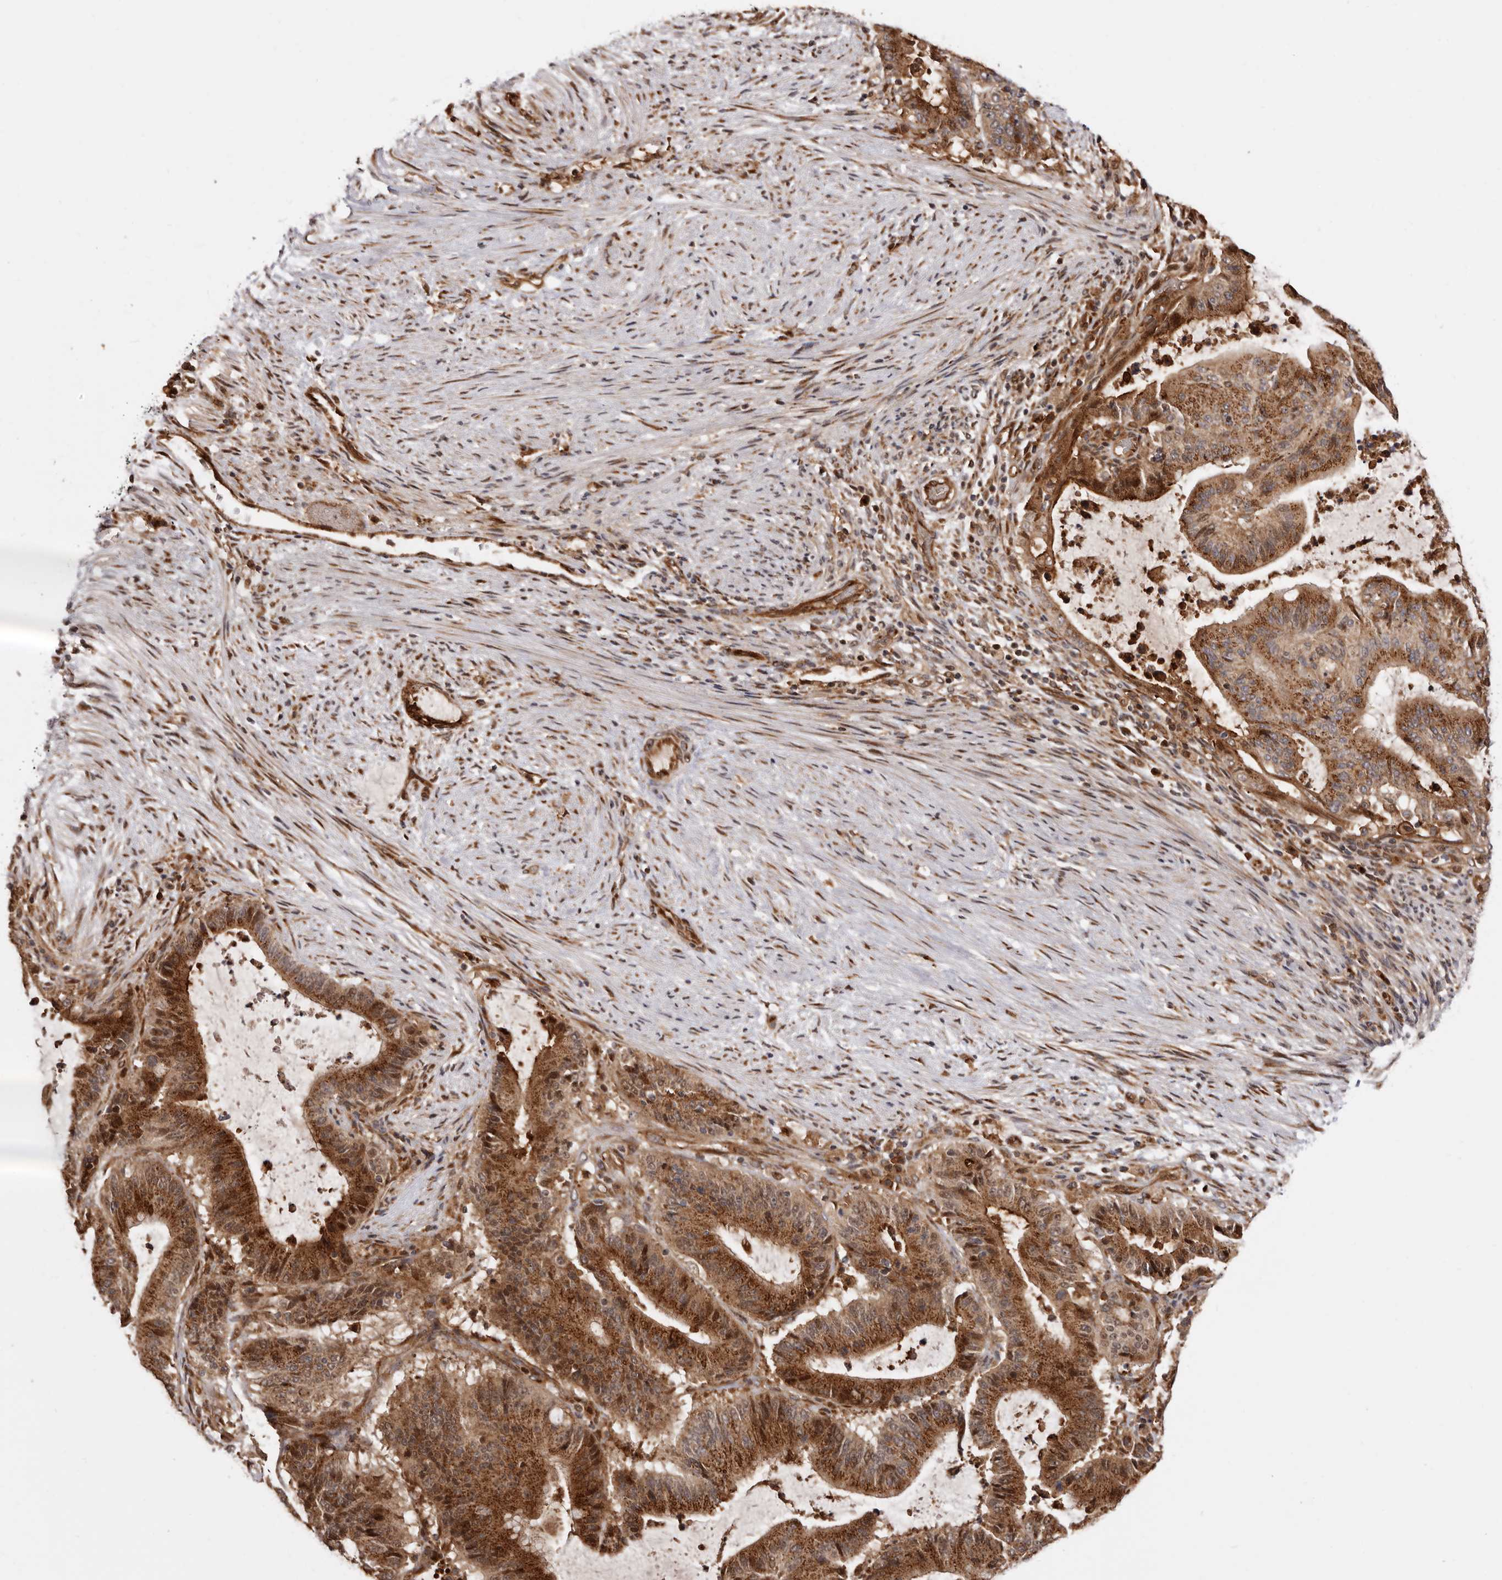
{"staining": {"intensity": "strong", "quantity": ">75%", "location": "cytoplasmic/membranous,nuclear"}, "tissue": "liver cancer", "cell_type": "Tumor cells", "image_type": "cancer", "snomed": [{"axis": "morphology", "description": "Normal tissue, NOS"}, {"axis": "morphology", "description": "Cholangiocarcinoma"}, {"axis": "topography", "description": "Liver"}, {"axis": "topography", "description": "Peripheral nerve tissue"}], "caption": "High-magnification brightfield microscopy of liver cancer (cholangiocarcinoma) stained with DAB (3,3'-diaminobenzidine) (brown) and counterstained with hematoxylin (blue). tumor cells exhibit strong cytoplasmic/membranous and nuclear positivity is present in about>75% of cells. (DAB IHC with brightfield microscopy, high magnification).", "gene": "GPR27", "patient": {"sex": "female", "age": 73}}